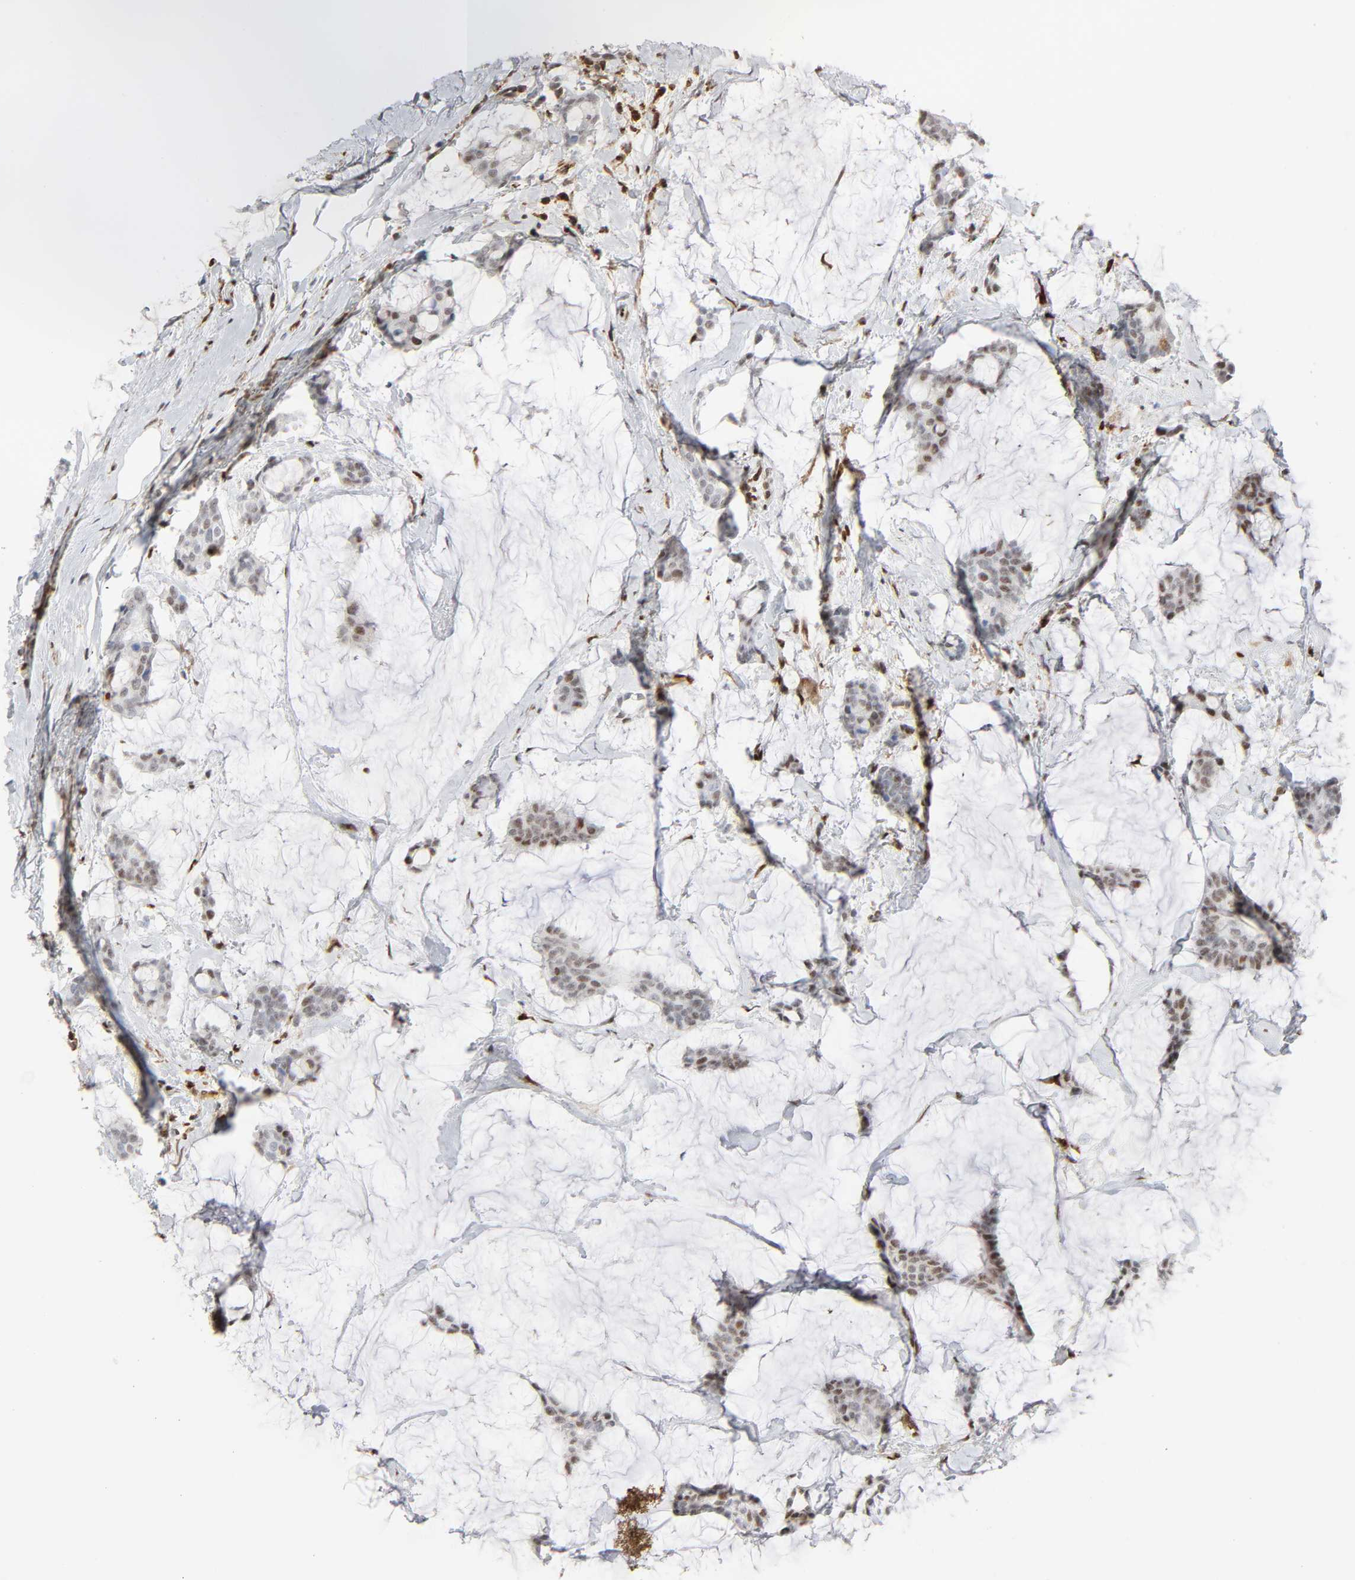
{"staining": {"intensity": "weak", "quantity": "<25%", "location": "nuclear"}, "tissue": "breast cancer", "cell_type": "Tumor cells", "image_type": "cancer", "snomed": [{"axis": "morphology", "description": "Duct carcinoma"}, {"axis": "topography", "description": "Breast"}], "caption": "A photomicrograph of human infiltrating ductal carcinoma (breast) is negative for staining in tumor cells. Nuclei are stained in blue.", "gene": "WAS", "patient": {"sex": "female", "age": 93}}